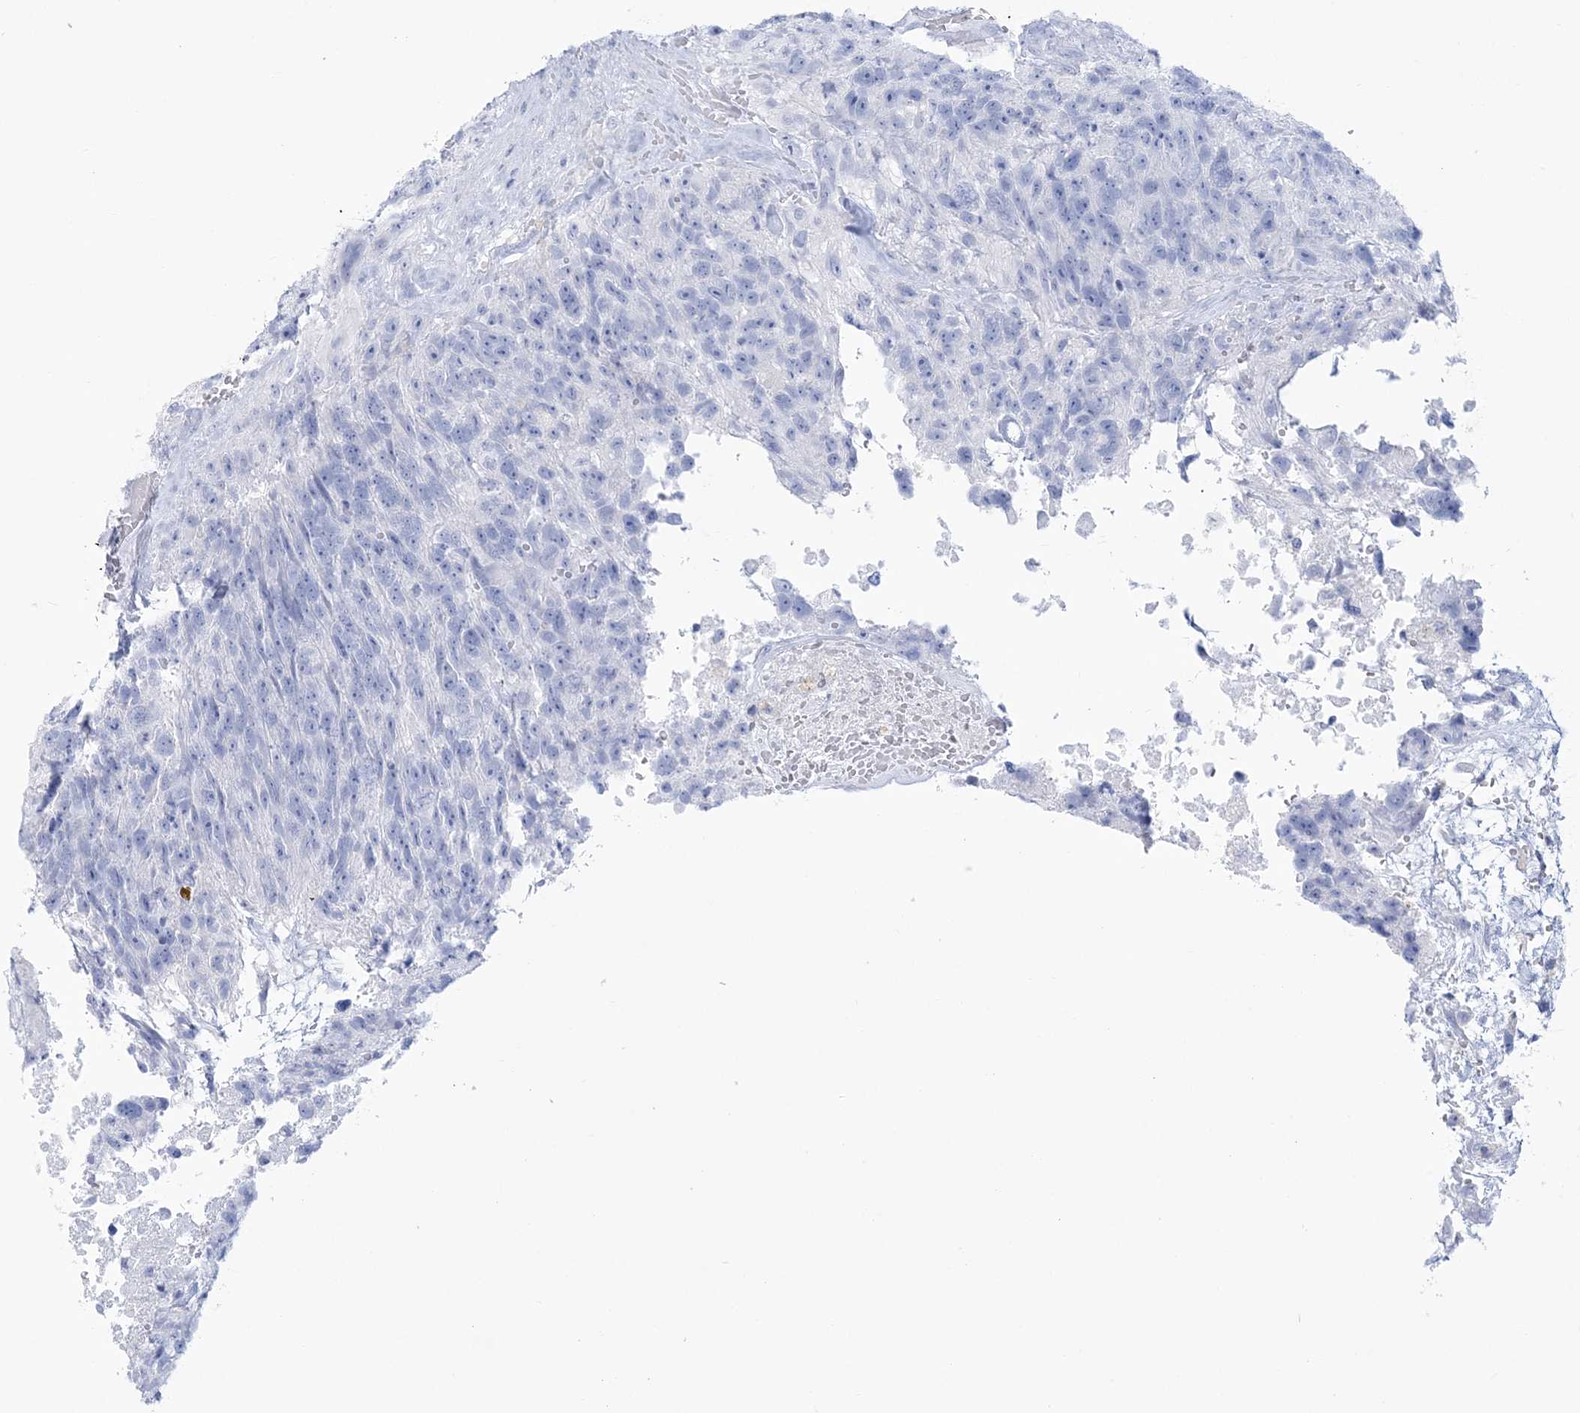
{"staining": {"intensity": "negative", "quantity": "none", "location": "none"}, "tissue": "glioma", "cell_type": "Tumor cells", "image_type": "cancer", "snomed": [{"axis": "morphology", "description": "Glioma, malignant, High grade"}, {"axis": "topography", "description": "Brain"}], "caption": "An image of human glioma is negative for staining in tumor cells.", "gene": "RBP2", "patient": {"sex": "male", "age": 69}}